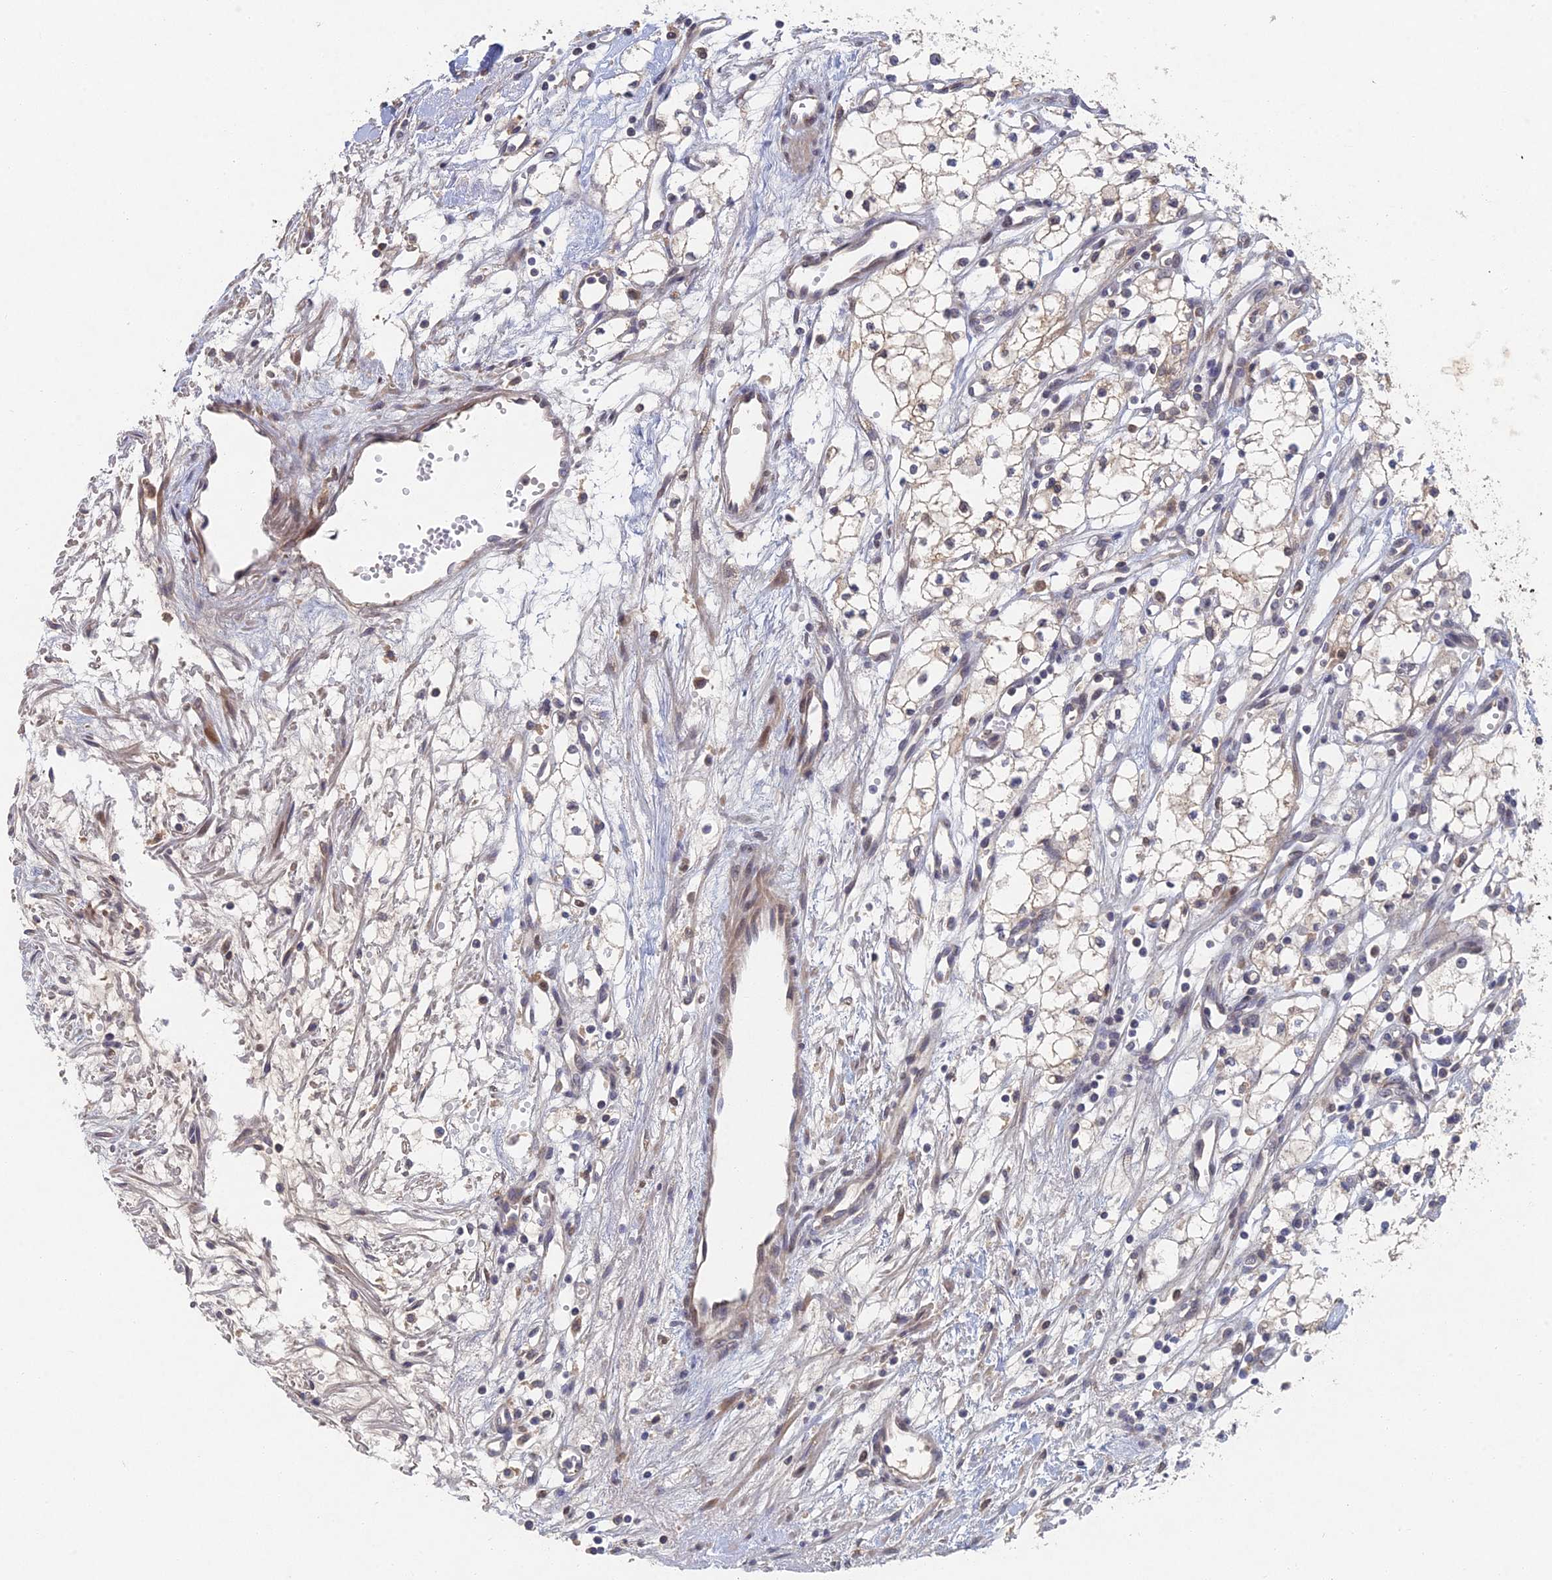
{"staining": {"intensity": "weak", "quantity": "<25%", "location": "cytoplasmic/membranous"}, "tissue": "renal cancer", "cell_type": "Tumor cells", "image_type": "cancer", "snomed": [{"axis": "morphology", "description": "Adenocarcinoma, NOS"}, {"axis": "topography", "description": "Kidney"}], "caption": "High magnification brightfield microscopy of renal cancer stained with DAB (3,3'-diaminobenzidine) (brown) and counterstained with hematoxylin (blue): tumor cells show no significant expression.", "gene": "GNA15", "patient": {"sex": "male", "age": 59}}